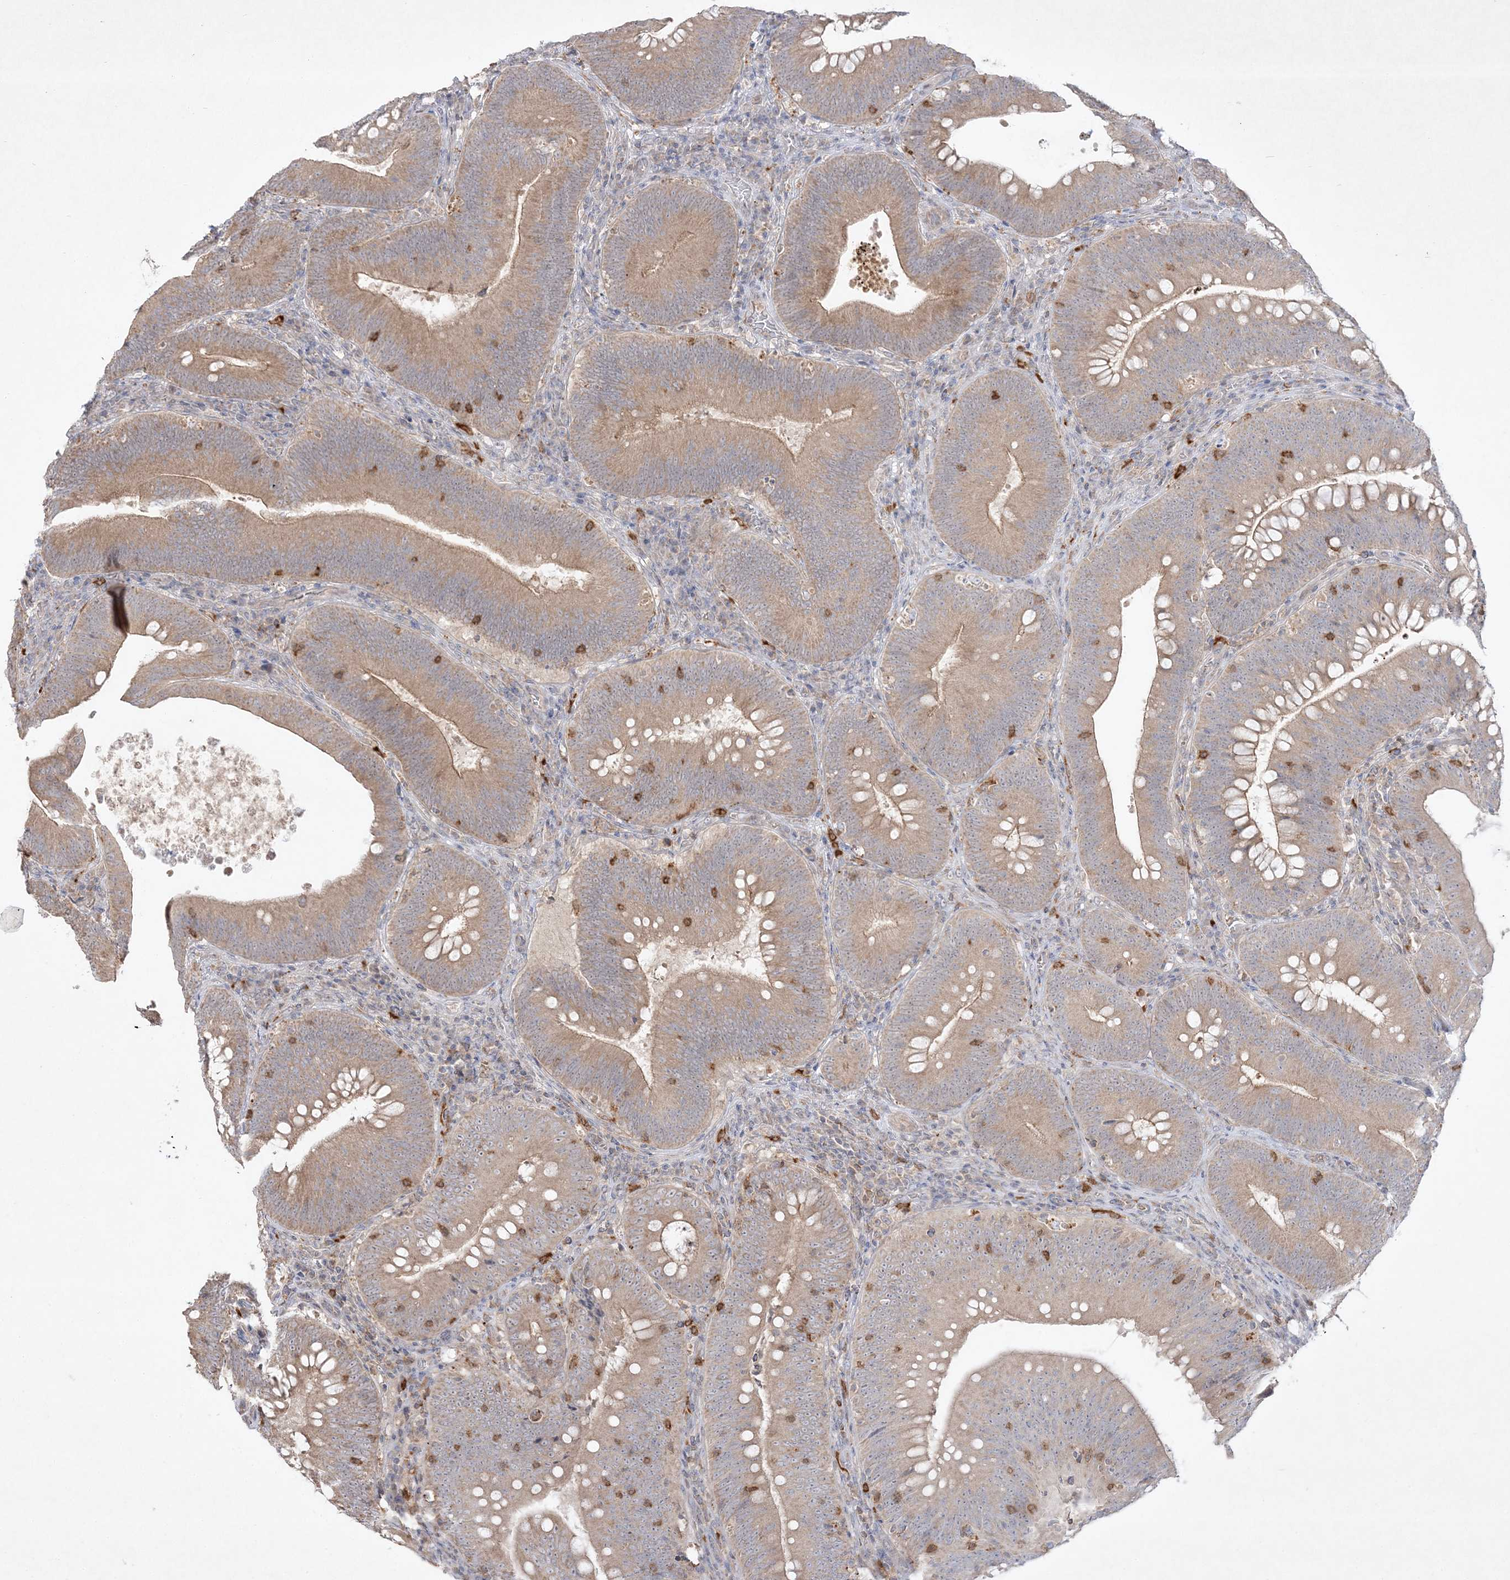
{"staining": {"intensity": "weak", "quantity": ">75%", "location": "cytoplasmic/membranous"}, "tissue": "colorectal cancer", "cell_type": "Tumor cells", "image_type": "cancer", "snomed": [{"axis": "morphology", "description": "Normal tissue, NOS"}, {"axis": "topography", "description": "Colon"}], "caption": "Colorectal cancer stained with a protein marker exhibits weak staining in tumor cells.", "gene": "CLNK", "patient": {"sex": "female", "age": 82}}